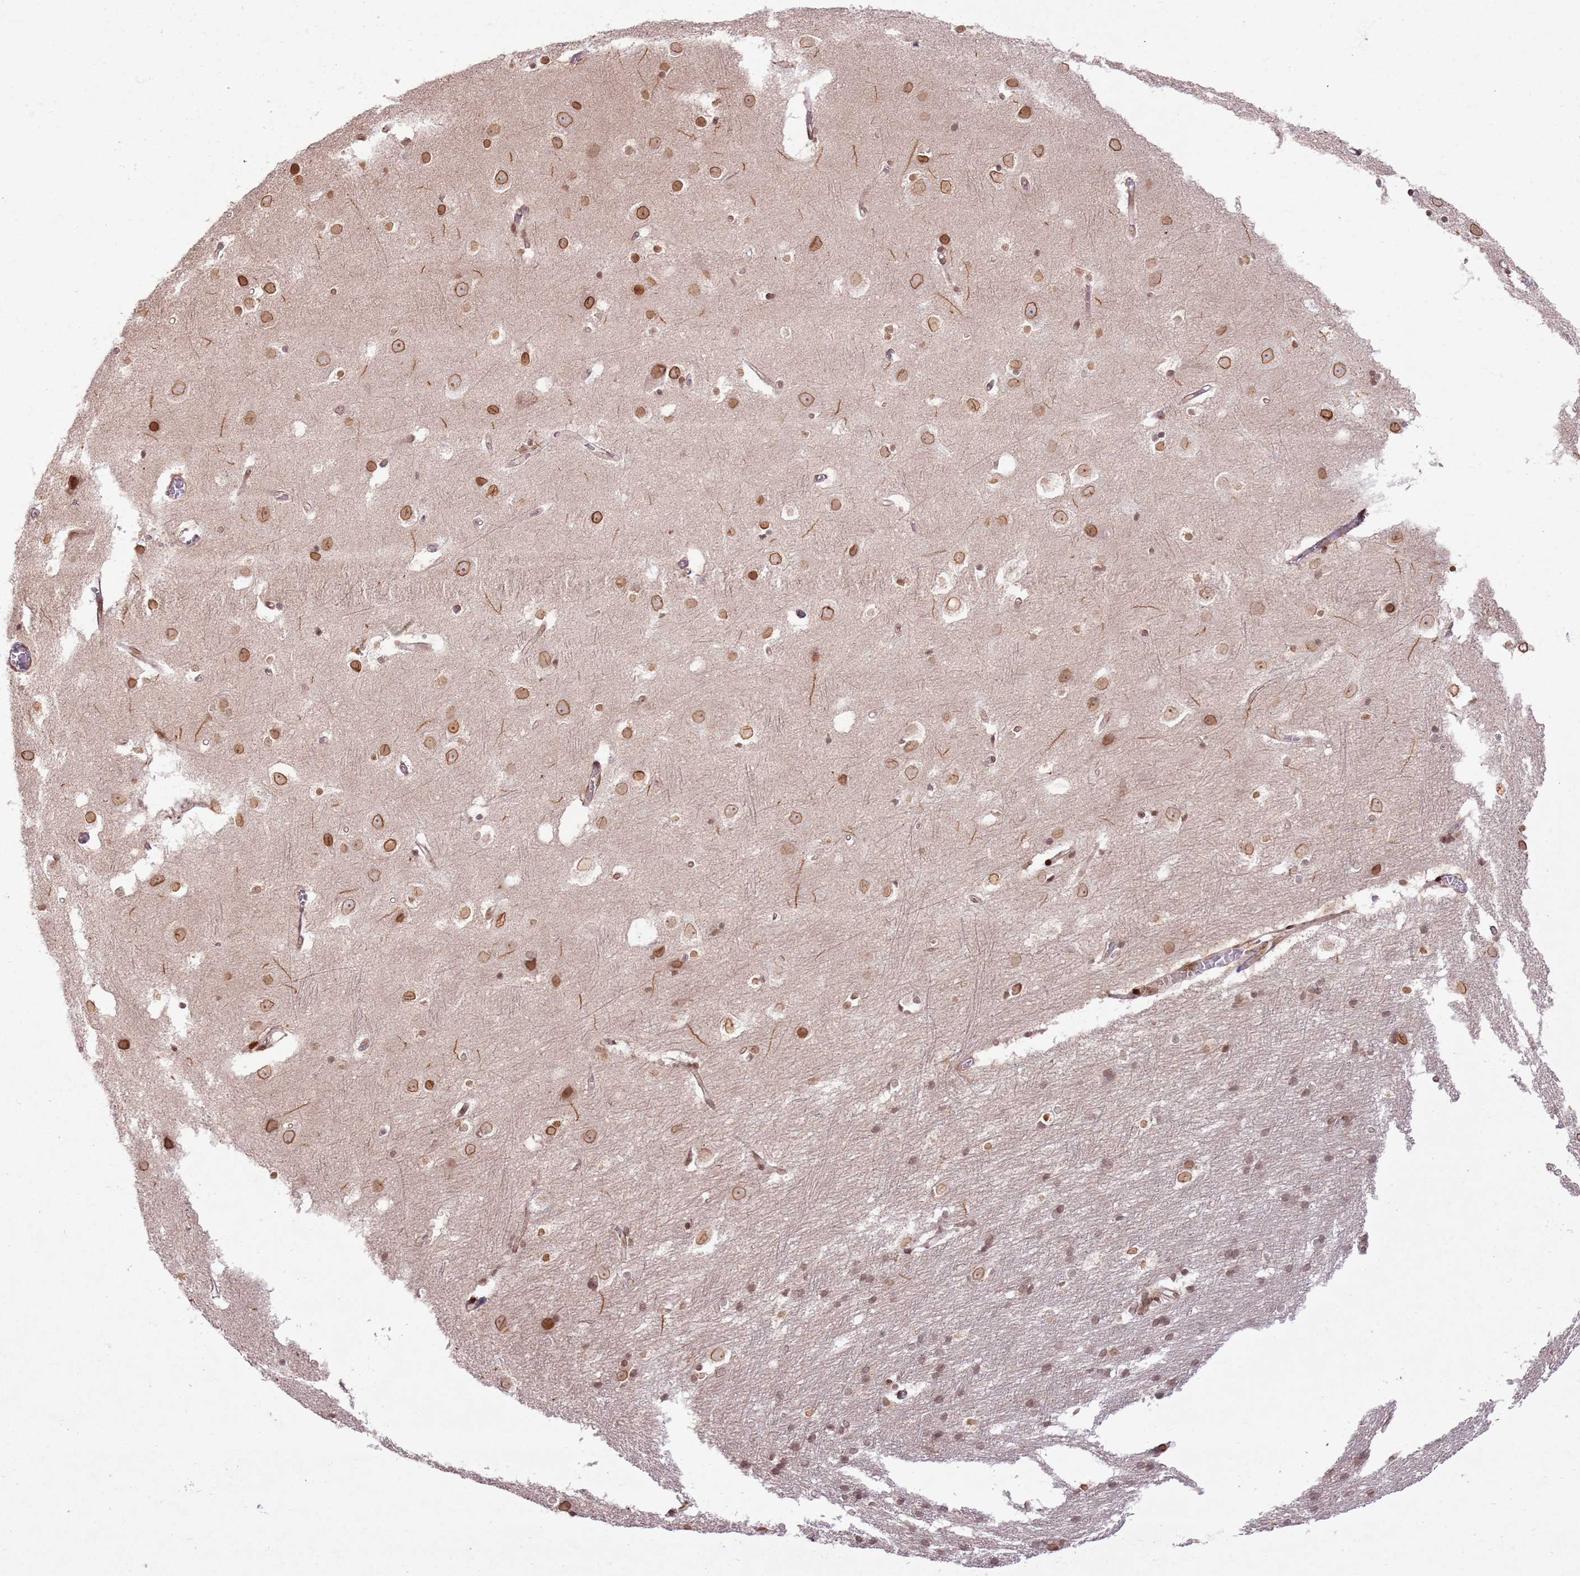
{"staining": {"intensity": "moderate", "quantity": ">75%", "location": "cytoplasmic/membranous"}, "tissue": "cerebral cortex", "cell_type": "Endothelial cells", "image_type": "normal", "snomed": [{"axis": "morphology", "description": "Normal tissue, NOS"}, {"axis": "topography", "description": "Cerebral cortex"}], "caption": "Protein staining of unremarkable cerebral cortex displays moderate cytoplasmic/membranous expression in about >75% of endothelial cells.", "gene": "KLHL36", "patient": {"sex": "male", "age": 54}}